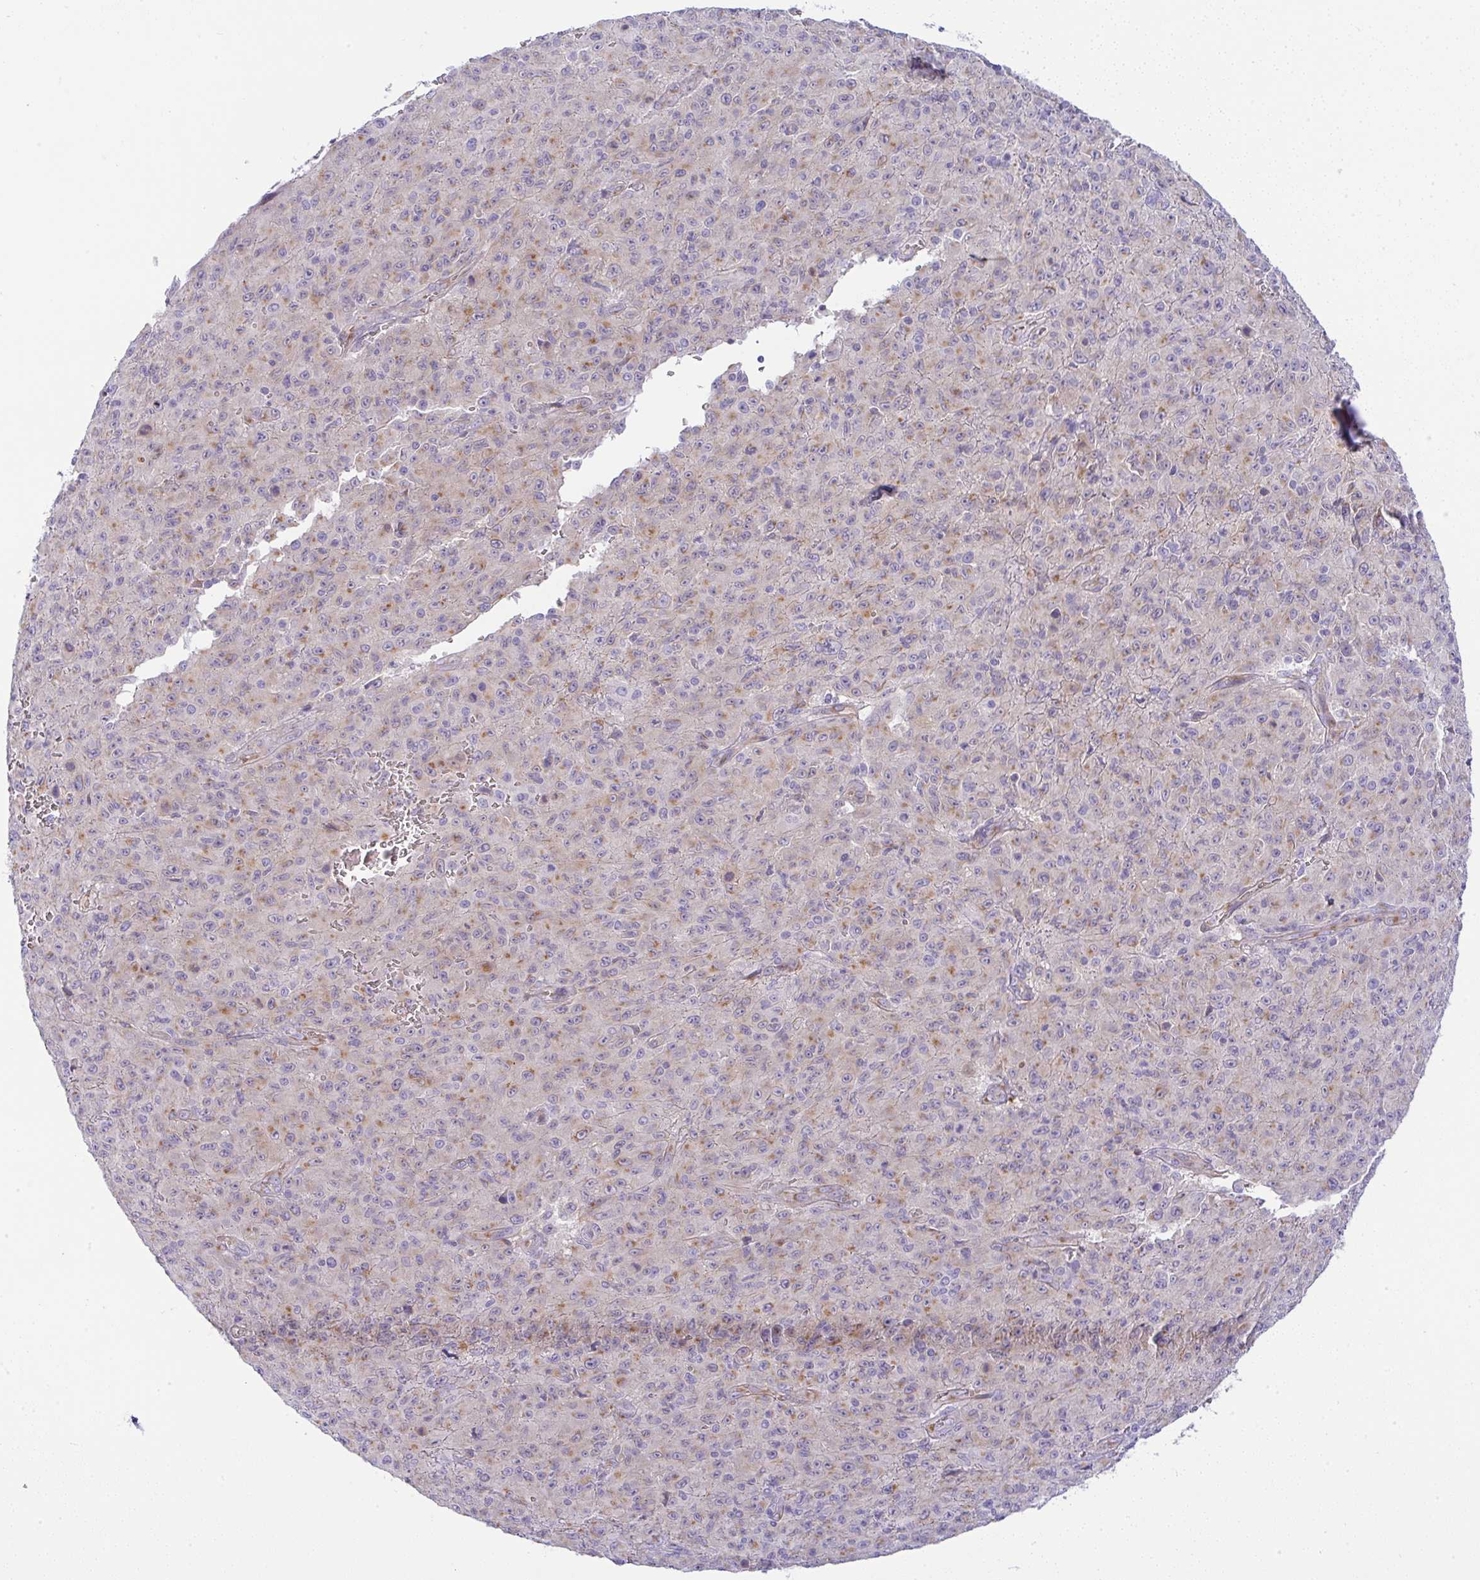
{"staining": {"intensity": "weak", "quantity": "25%-75%", "location": "cytoplasmic/membranous"}, "tissue": "melanoma", "cell_type": "Tumor cells", "image_type": "cancer", "snomed": [{"axis": "morphology", "description": "Malignant melanoma, NOS"}, {"axis": "topography", "description": "Skin"}], "caption": "Human malignant melanoma stained with a protein marker demonstrates weak staining in tumor cells.", "gene": "FAM177A1", "patient": {"sex": "male", "age": 46}}